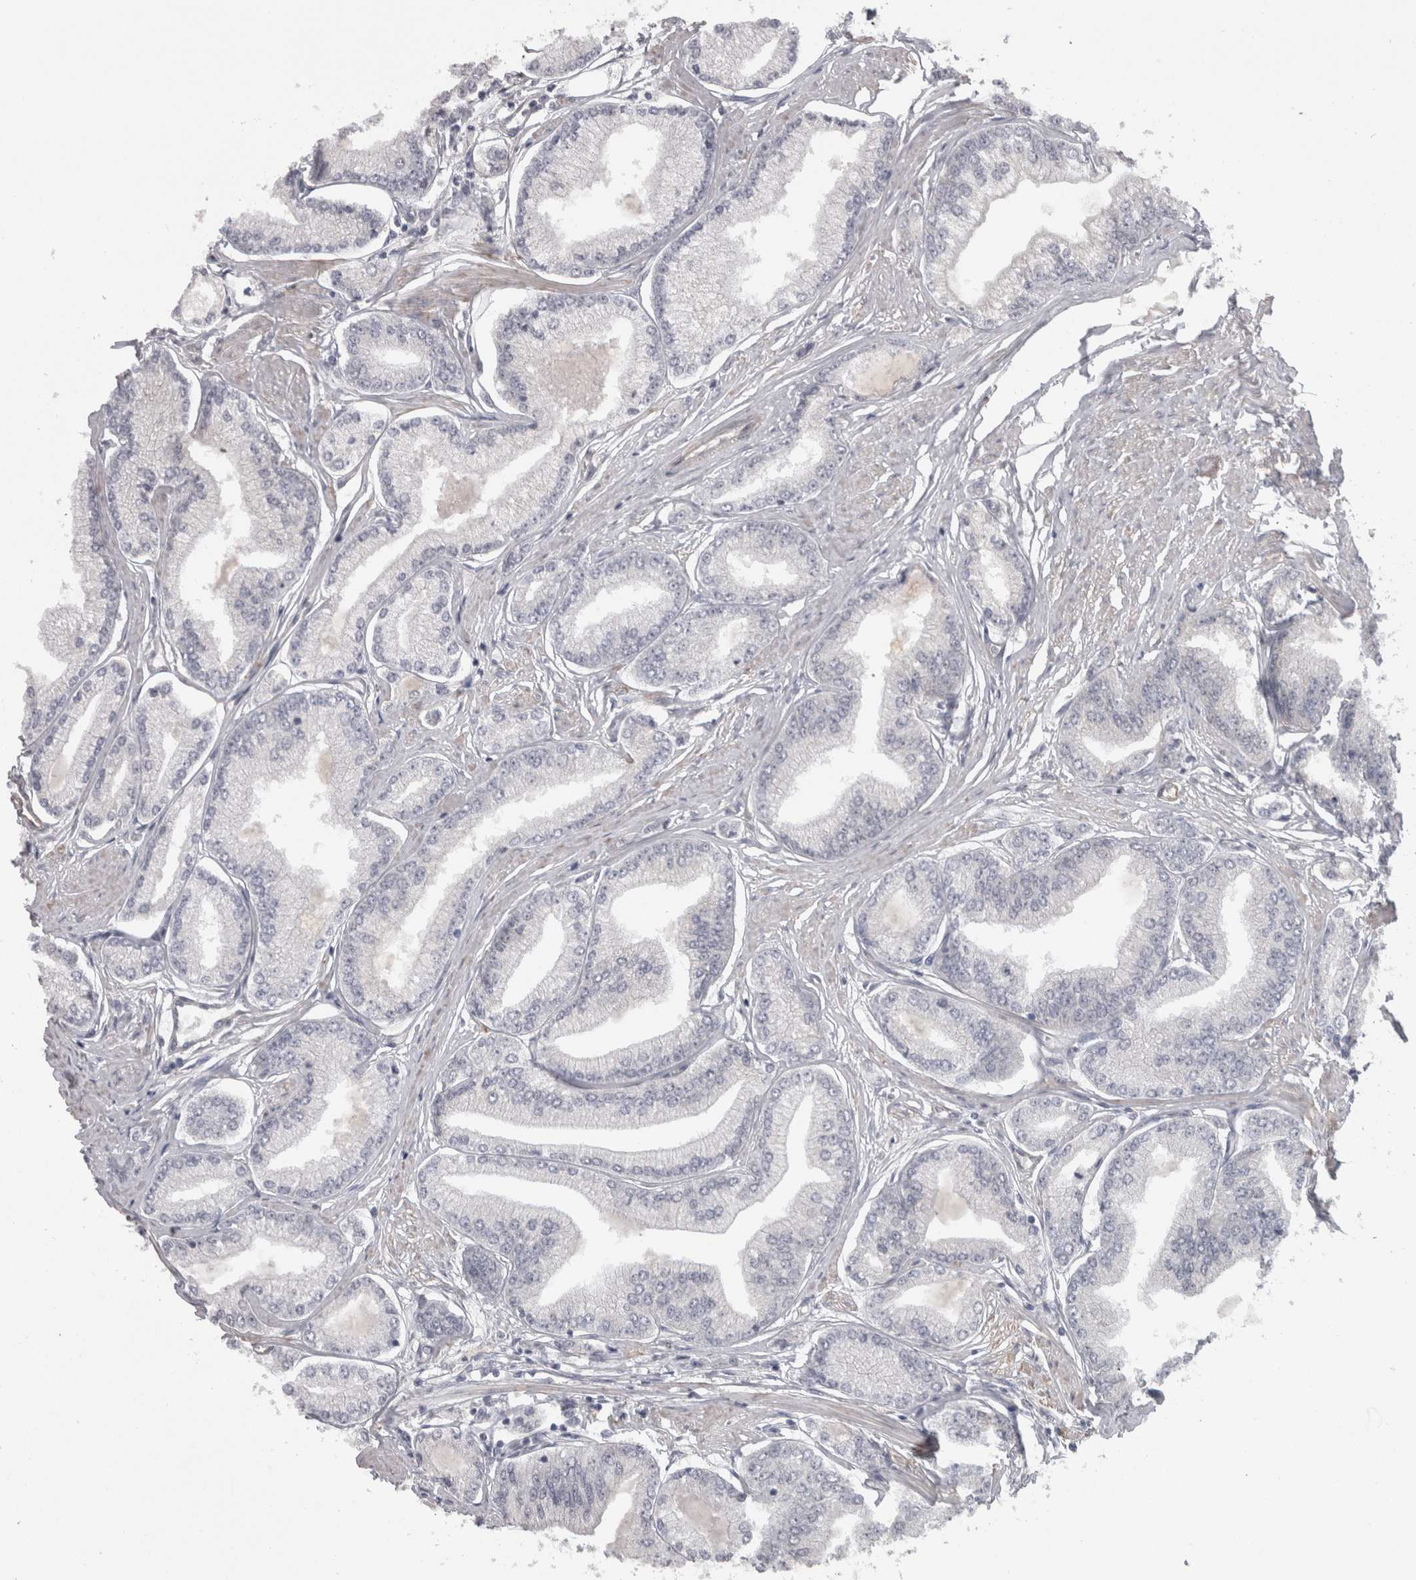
{"staining": {"intensity": "negative", "quantity": "none", "location": "none"}, "tissue": "prostate cancer", "cell_type": "Tumor cells", "image_type": "cancer", "snomed": [{"axis": "morphology", "description": "Adenocarcinoma, Low grade"}, {"axis": "topography", "description": "Prostate"}], "caption": "IHC histopathology image of human adenocarcinoma (low-grade) (prostate) stained for a protein (brown), which reveals no positivity in tumor cells. The staining was performed using DAB to visualize the protein expression in brown, while the nuclei were stained in blue with hematoxylin (Magnification: 20x).", "gene": "RMDN1", "patient": {"sex": "male", "age": 52}}